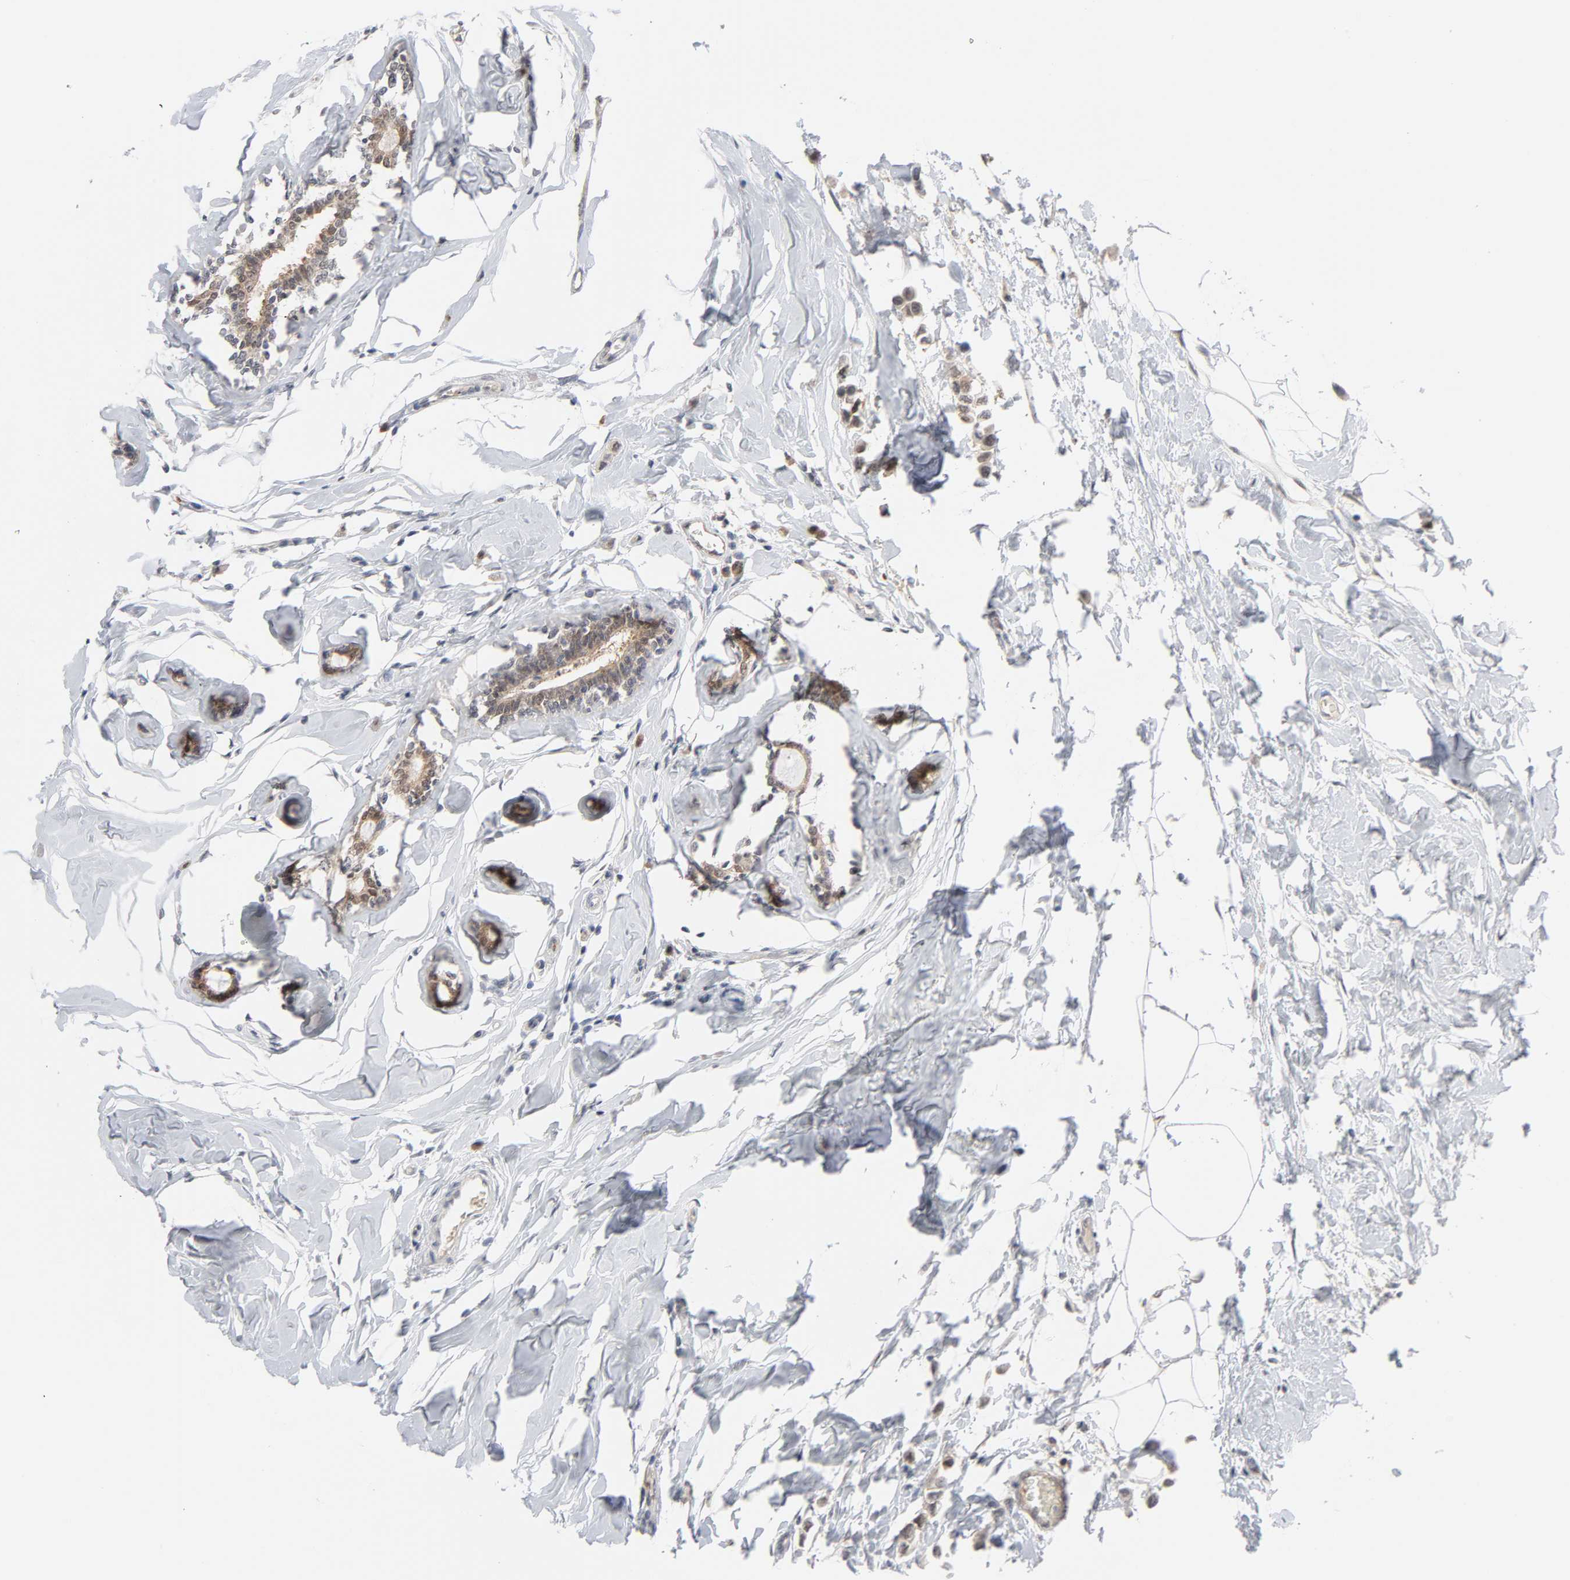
{"staining": {"intensity": "weak", "quantity": ">75%", "location": "cytoplasmic/membranous"}, "tissue": "breast cancer", "cell_type": "Tumor cells", "image_type": "cancer", "snomed": [{"axis": "morphology", "description": "Lobular carcinoma"}, {"axis": "topography", "description": "Breast"}], "caption": "DAB (3,3'-diaminobenzidine) immunohistochemical staining of breast cancer (lobular carcinoma) exhibits weak cytoplasmic/membranous protein staining in approximately >75% of tumor cells. The staining is performed using DAB (3,3'-diaminobenzidine) brown chromogen to label protein expression. The nuclei are counter-stained blue using hematoxylin.", "gene": "PRDX1", "patient": {"sex": "female", "age": 51}}